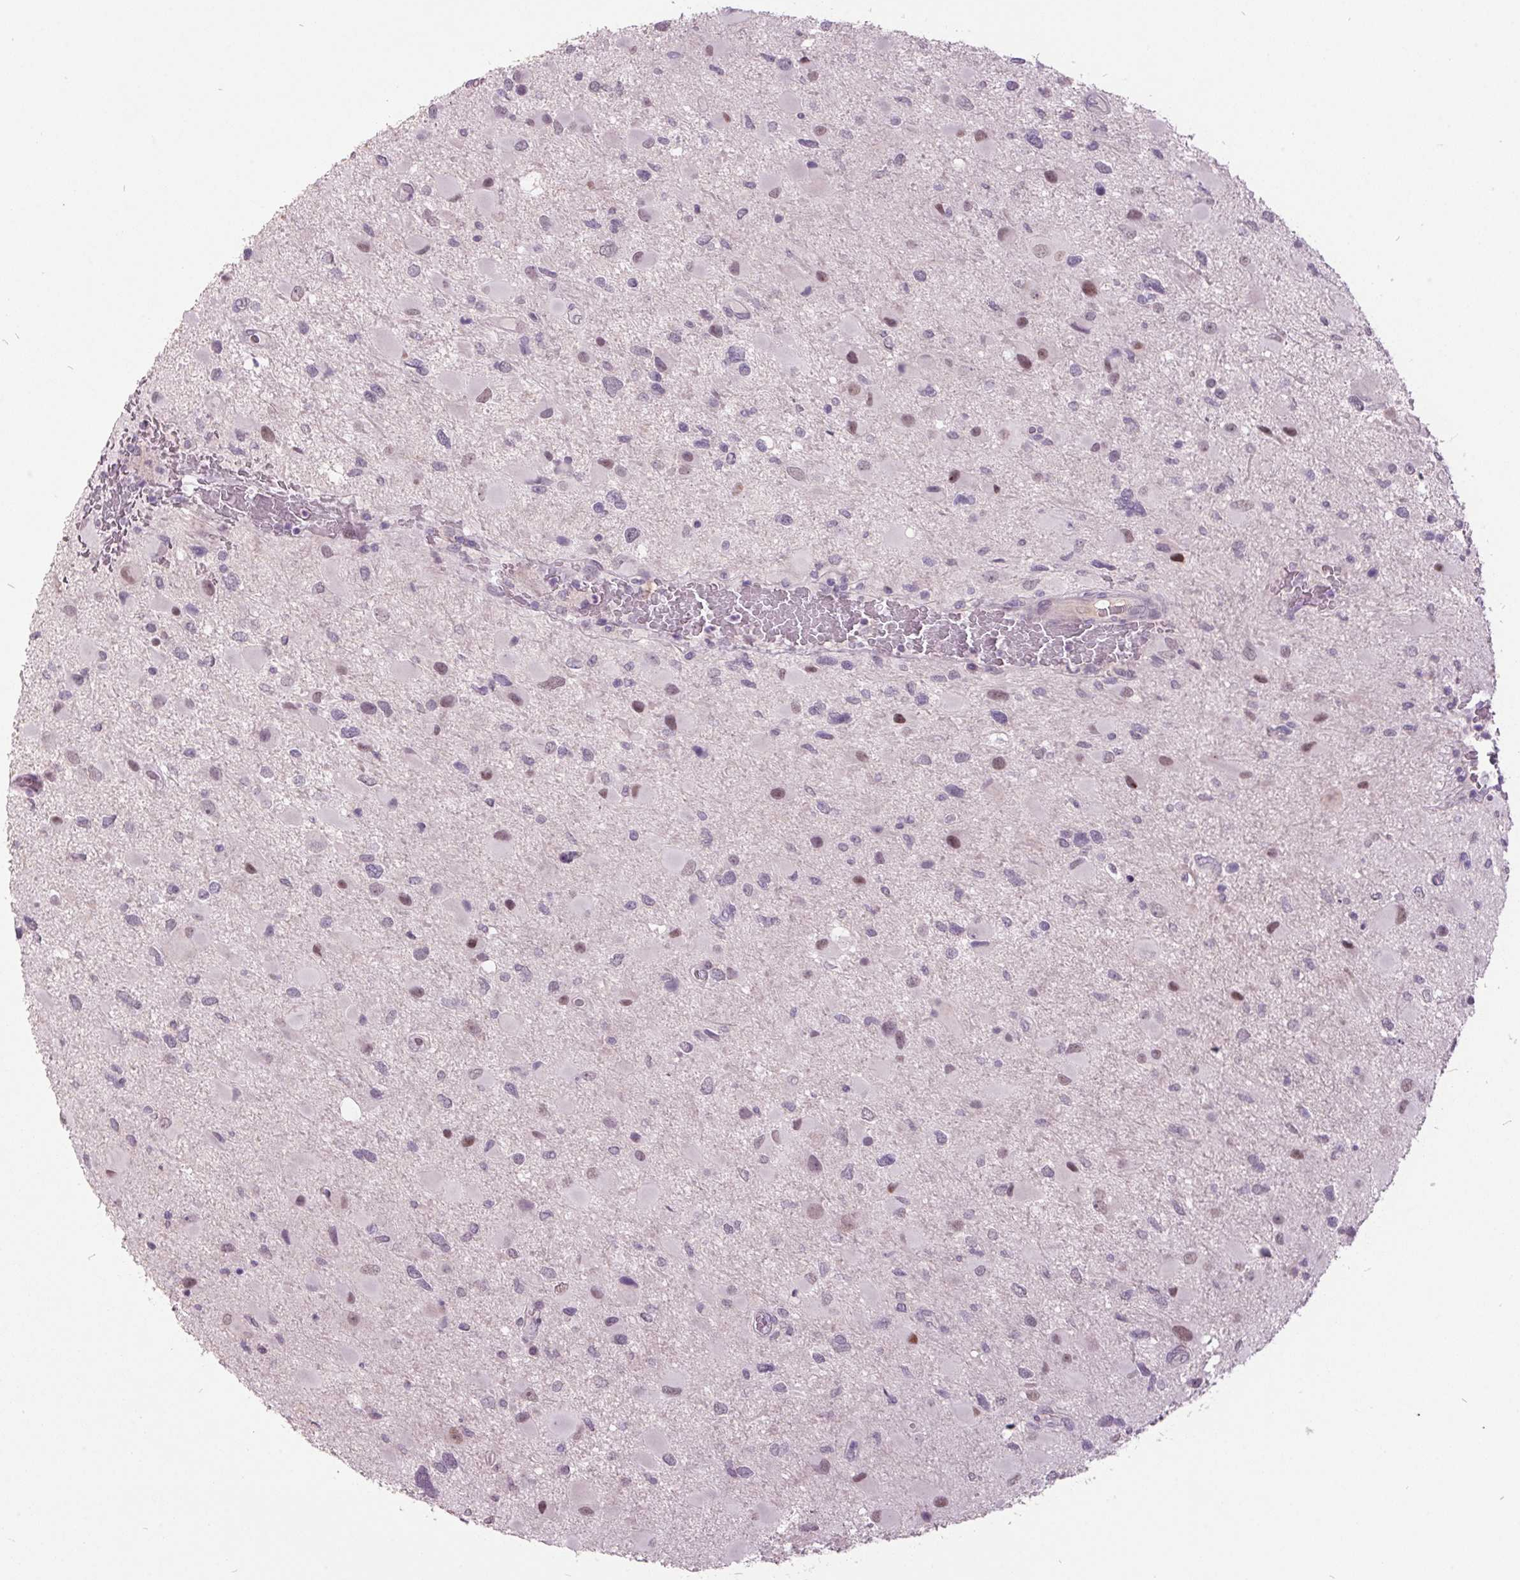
{"staining": {"intensity": "weak", "quantity": "<25%", "location": "nuclear"}, "tissue": "glioma", "cell_type": "Tumor cells", "image_type": "cancer", "snomed": [{"axis": "morphology", "description": "Glioma, malignant, Low grade"}, {"axis": "topography", "description": "Brain"}], "caption": "Immunohistochemical staining of malignant low-grade glioma exhibits no significant positivity in tumor cells.", "gene": "C2orf16", "patient": {"sex": "female", "age": 32}}